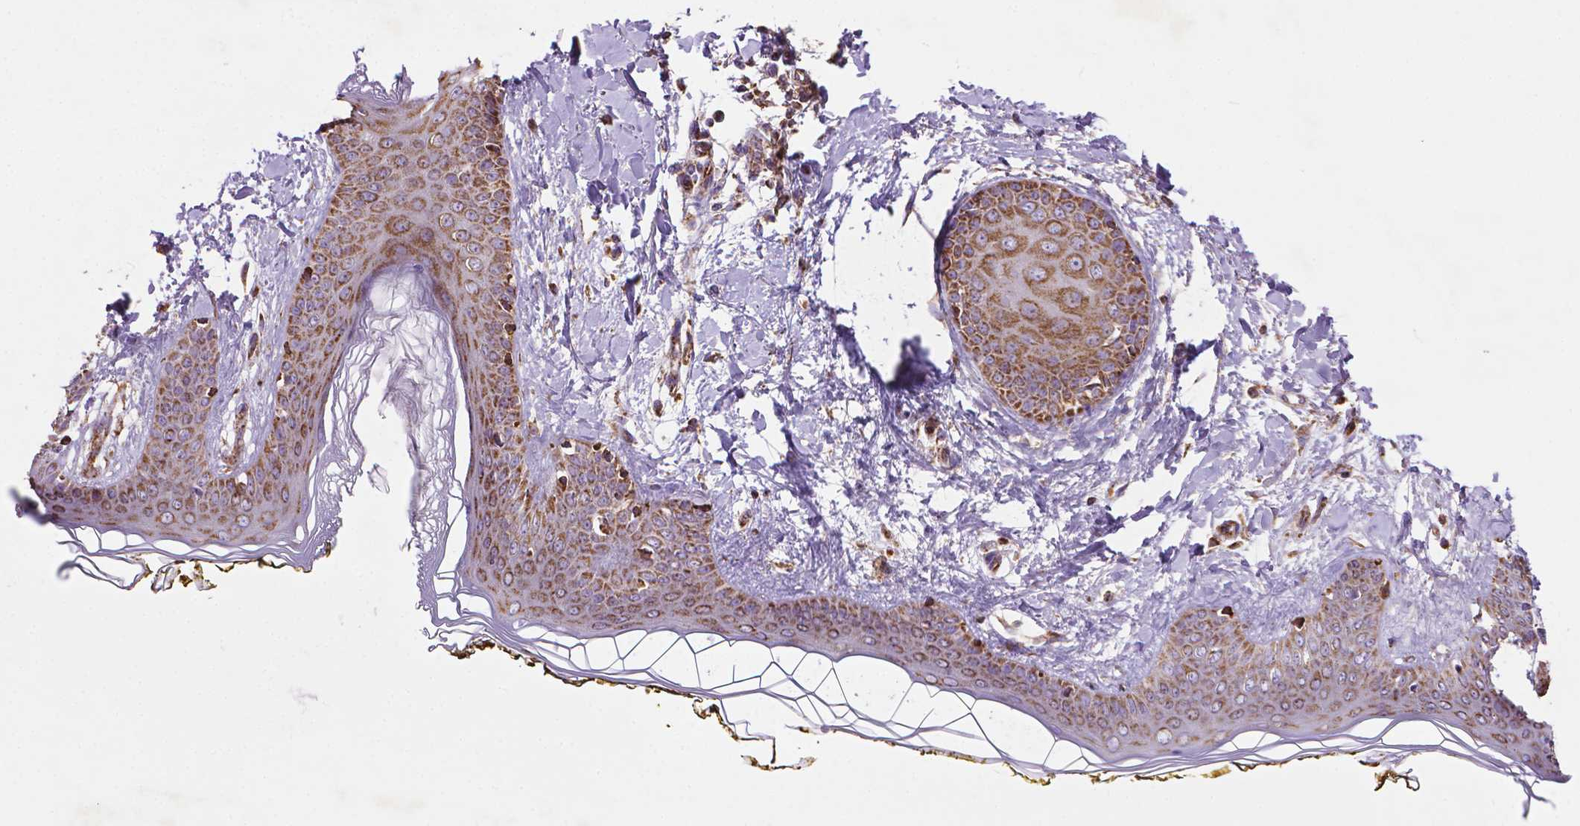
{"staining": {"intensity": "strong", "quantity": ">75%", "location": "cytoplasmic/membranous,nuclear"}, "tissue": "skin", "cell_type": "Fibroblasts", "image_type": "normal", "snomed": [{"axis": "morphology", "description": "Normal tissue, NOS"}, {"axis": "topography", "description": "Skin"}], "caption": "The immunohistochemical stain shows strong cytoplasmic/membranous,nuclear positivity in fibroblasts of unremarkable skin.", "gene": "ILVBL", "patient": {"sex": "female", "age": 34}}